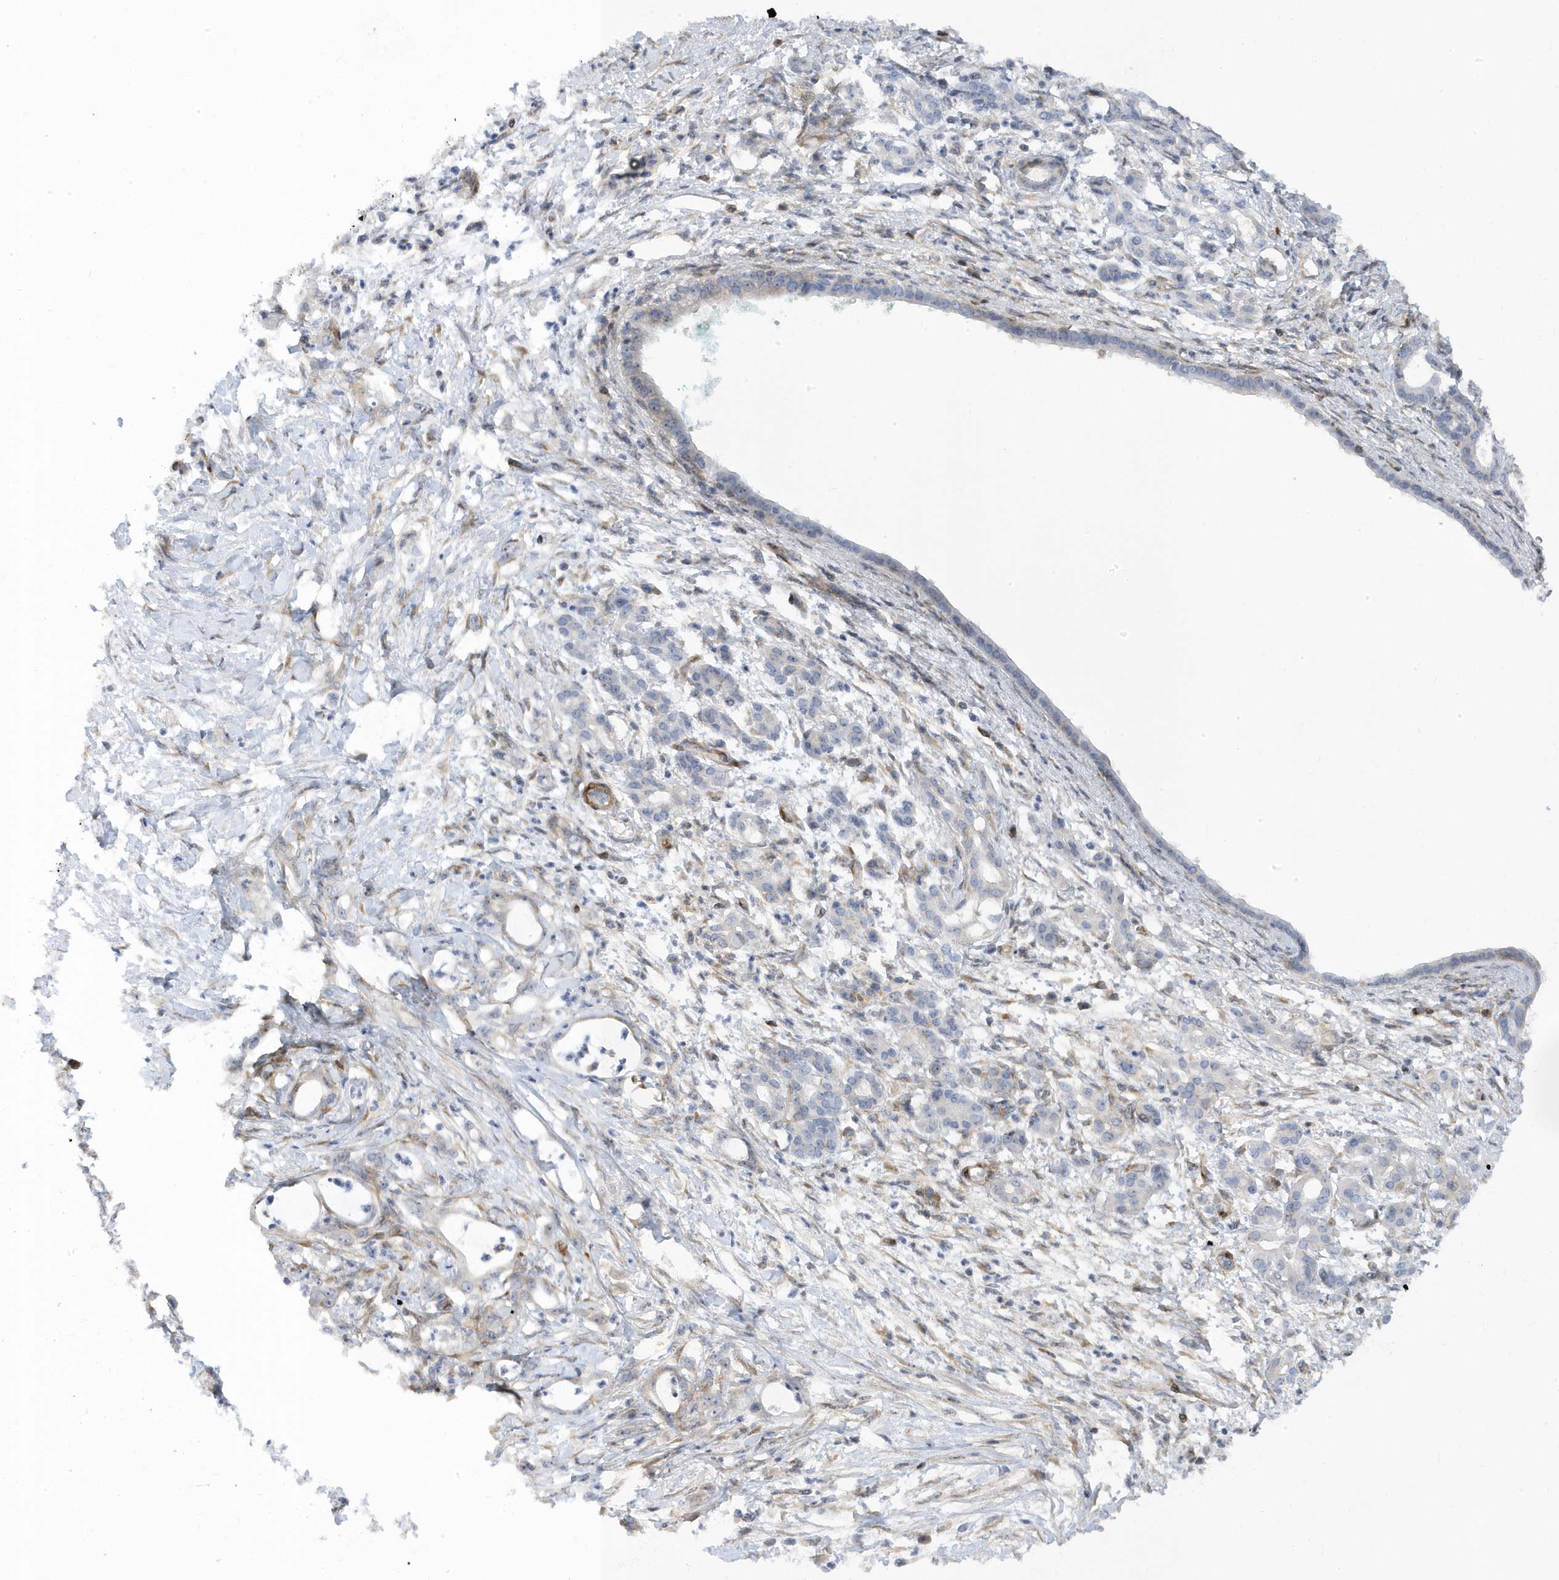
{"staining": {"intensity": "negative", "quantity": "none", "location": "none"}, "tissue": "pancreatic cancer", "cell_type": "Tumor cells", "image_type": "cancer", "snomed": [{"axis": "morphology", "description": "Adenocarcinoma, NOS"}, {"axis": "topography", "description": "Pancreas"}], "caption": "Immunohistochemistry (IHC) photomicrograph of neoplastic tissue: human pancreatic adenocarcinoma stained with DAB (3,3'-diaminobenzidine) exhibits no significant protein staining in tumor cells.", "gene": "MAP7D3", "patient": {"sex": "female", "age": 55}}